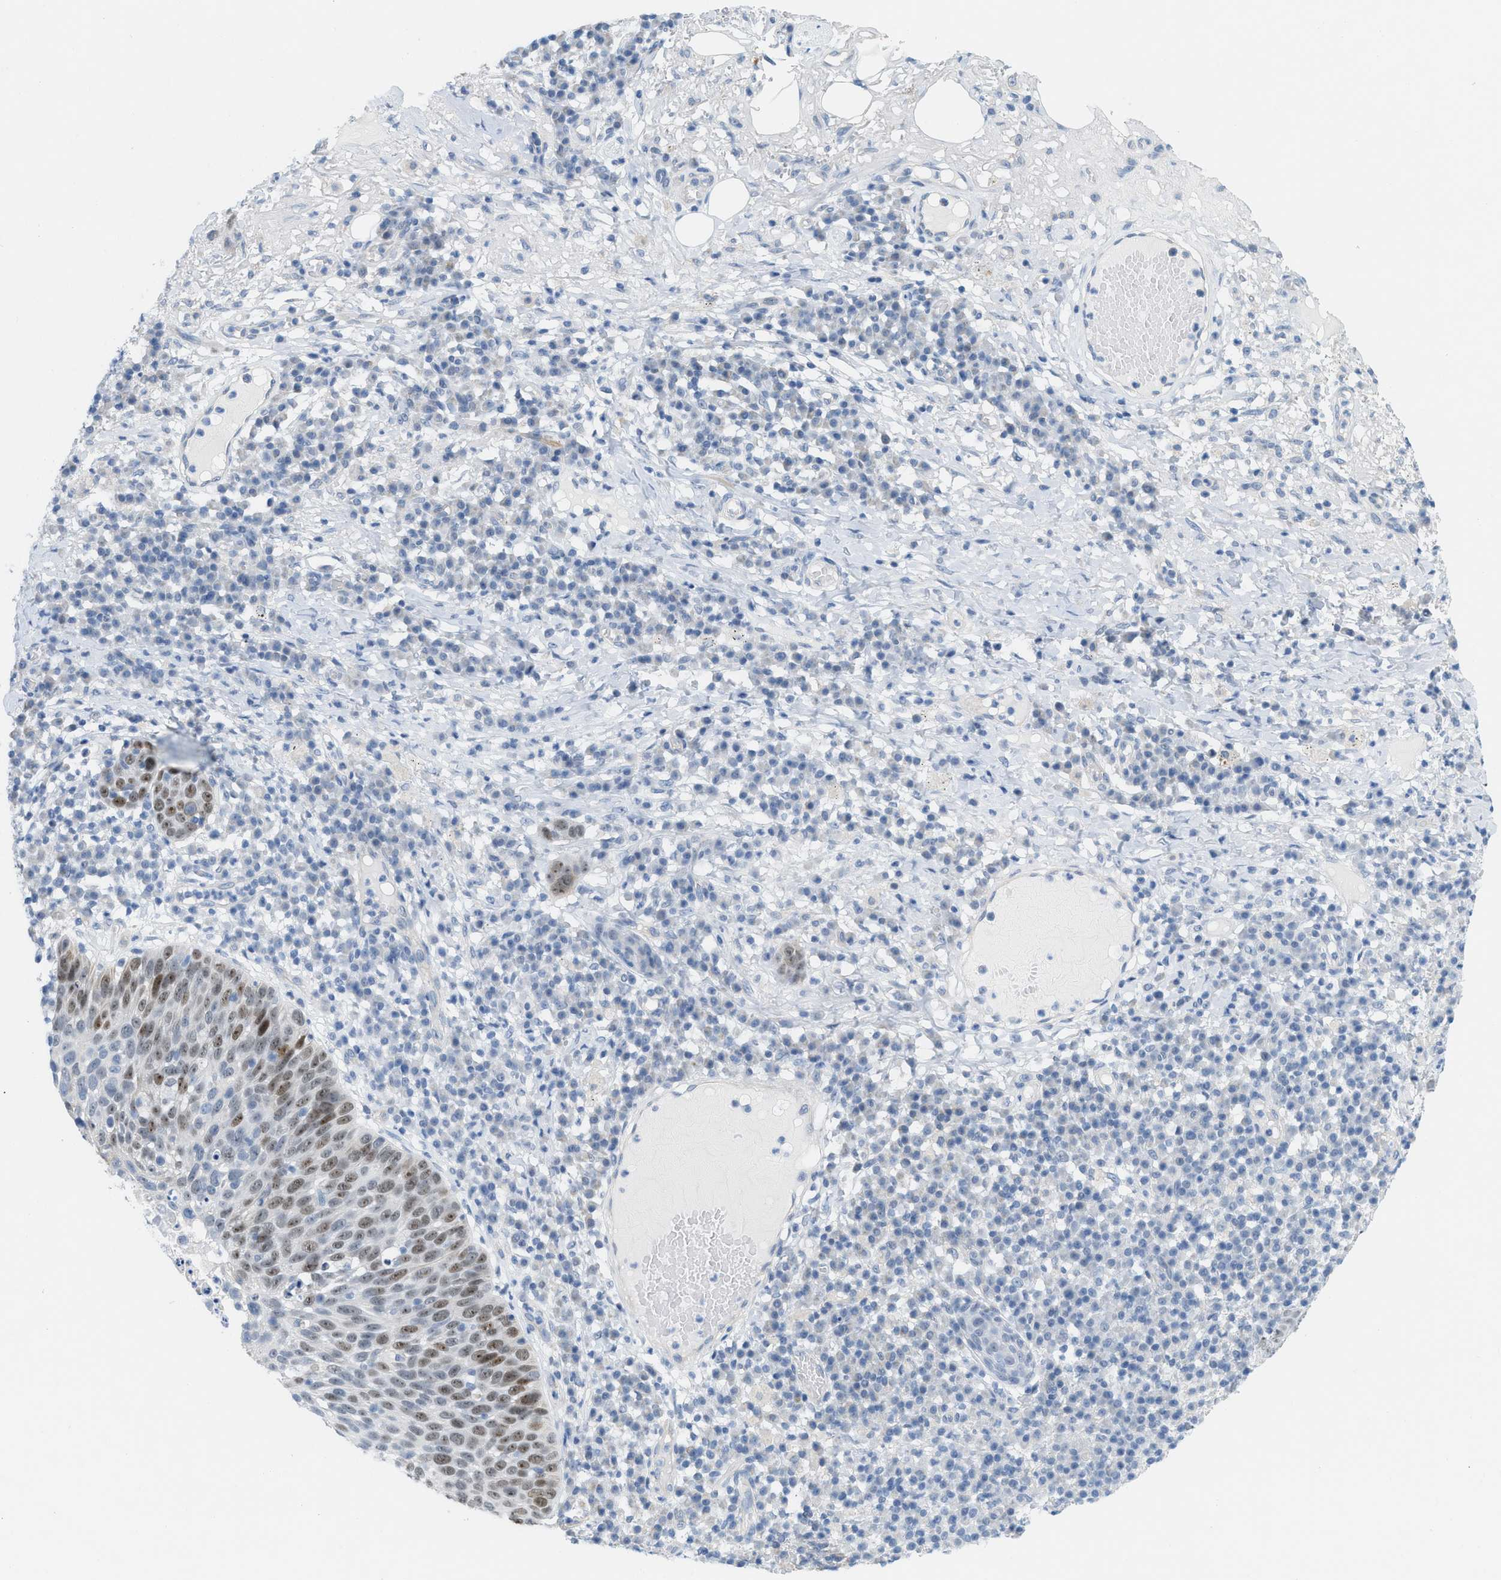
{"staining": {"intensity": "moderate", "quantity": "25%-75%", "location": "nuclear"}, "tissue": "skin cancer", "cell_type": "Tumor cells", "image_type": "cancer", "snomed": [{"axis": "morphology", "description": "Squamous cell carcinoma in situ, NOS"}, {"axis": "morphology", "description": "Squamous cell carcinoma, NOS"}, {"axis": "topography", "description": "Skin"}], "caption": "DAB (3,3'-diaminobenzidine) immunohistochemical staining of skin cancer (squamous cell carcinoma in situ) reveals moderate nuclear protein expression in about 25%-75% of tumor cells.", "gene": "HLTF", "patient": {"sex": "male", "age": 93}}